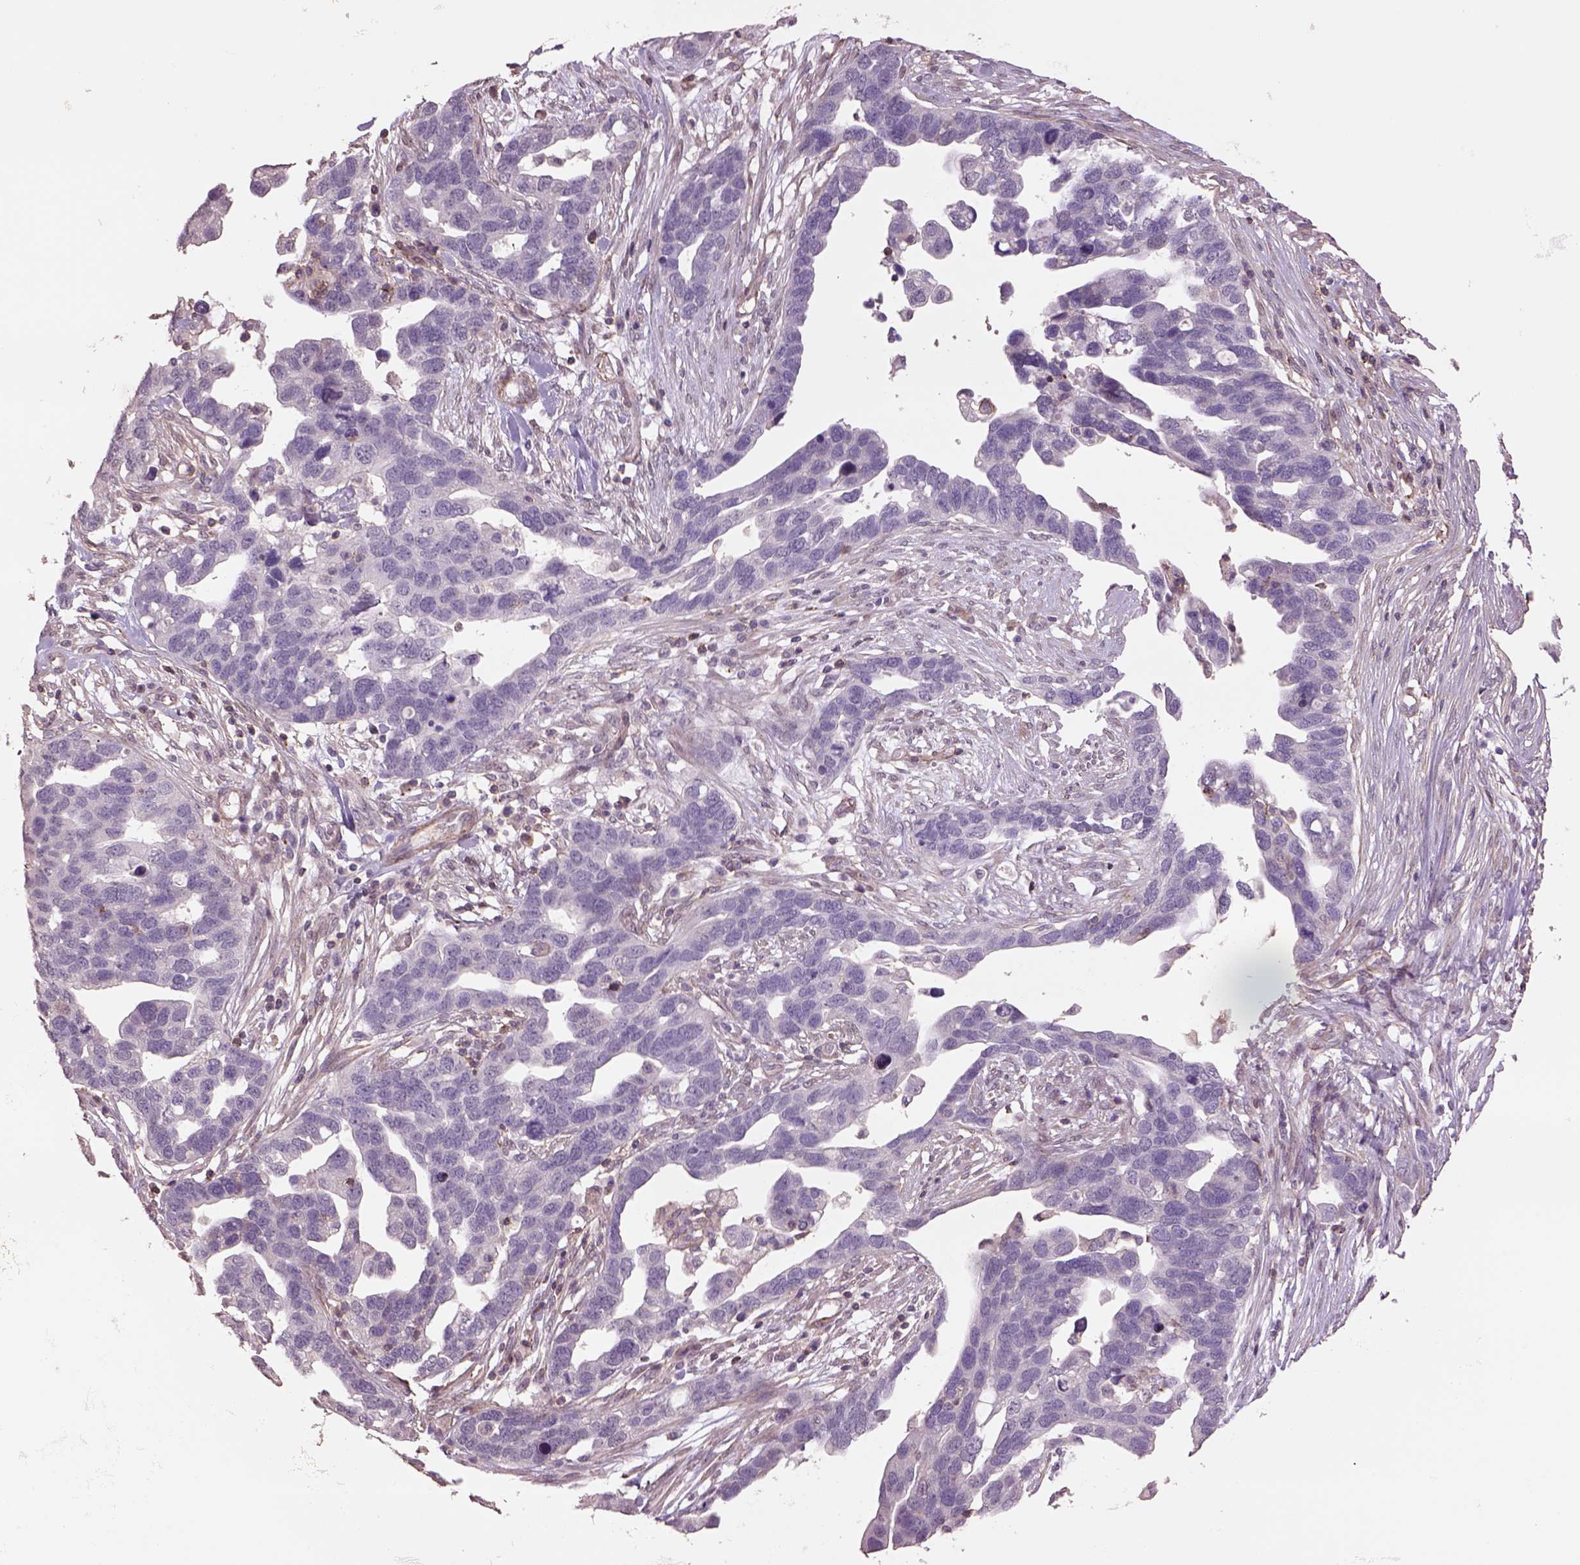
{"staining": {"intensity": "negative", "quantity": "none", "location": "none"}, "tissue": "ovarian cancer", "cell_type": "Tumor cells", "image_type": "cancer", "snomed": [{"axis": "morphology", "description": "Cystadenocarcinoma, serous, NOS"}, {"axis": "topography", "description": "Ovary"}], "caption": "There is no significant staining in tumor cells of ovarian serous cystadenocarcinoma.", "gene": "LIN7A", "patient": {"sex": "female", "age": 54}}